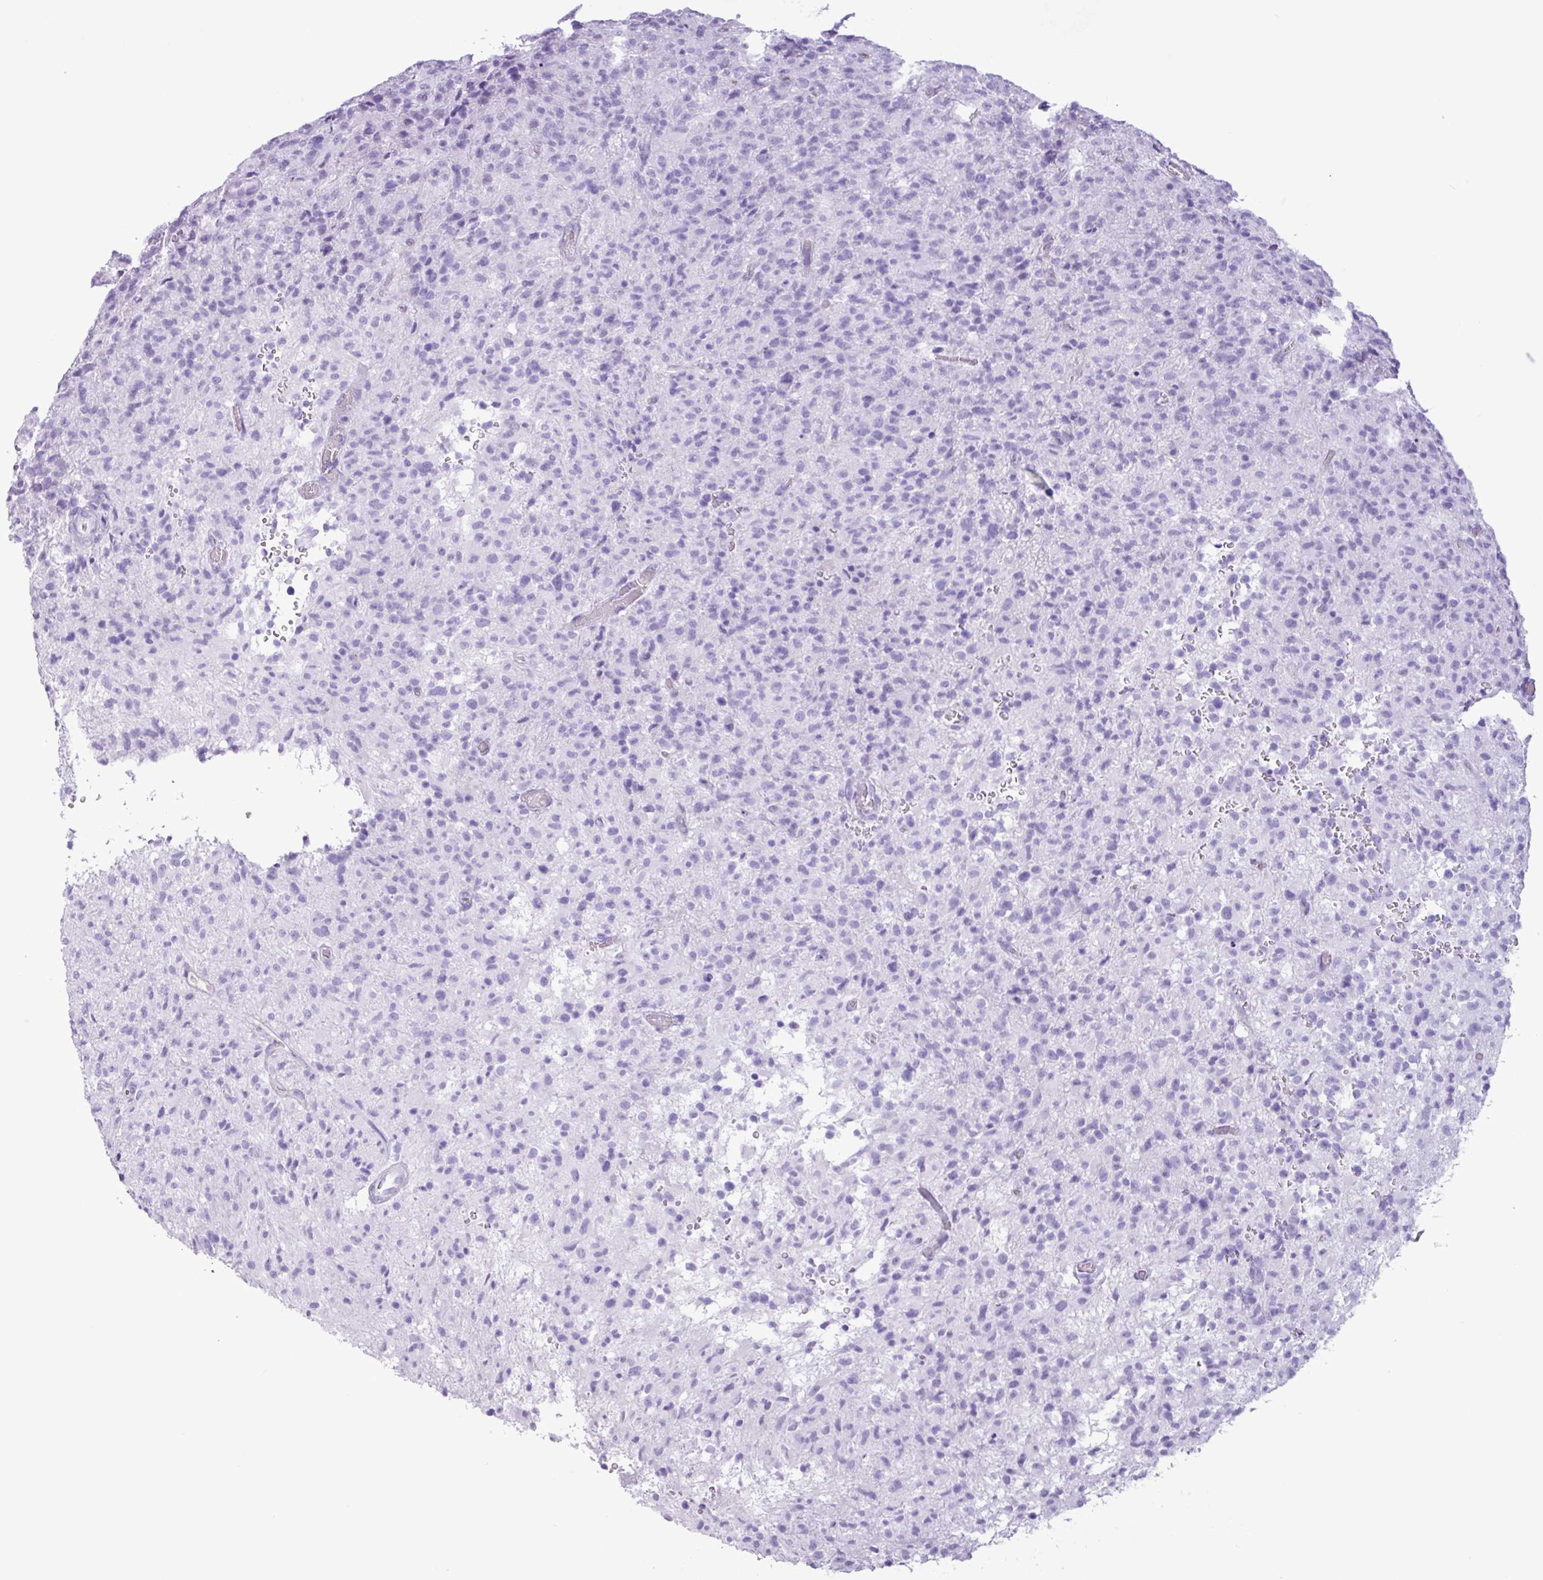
{"staining": {"intensity": "negative", "quantity": "none", "location": "none"}, "tissue": "glioma", "cell_type": "Tumor cells", "image_type": "cancer", "snomed": [{"axis": "morphology", "description": "Glioma, malignant, High grade"}, {"axis": "topography", "description": "Brain"}], "caption": "IHC of human glioma exhibits no staining in tumor cells. The staining was performed using DAB (3,3'-diaminobenzidine) to visualize the protein expression in brown, while the nuclei were stained in blue with hematoxylin (Magnification: 20x).", "gene": "CKMT2", "patient": {"sex": "female", "age": 57}}